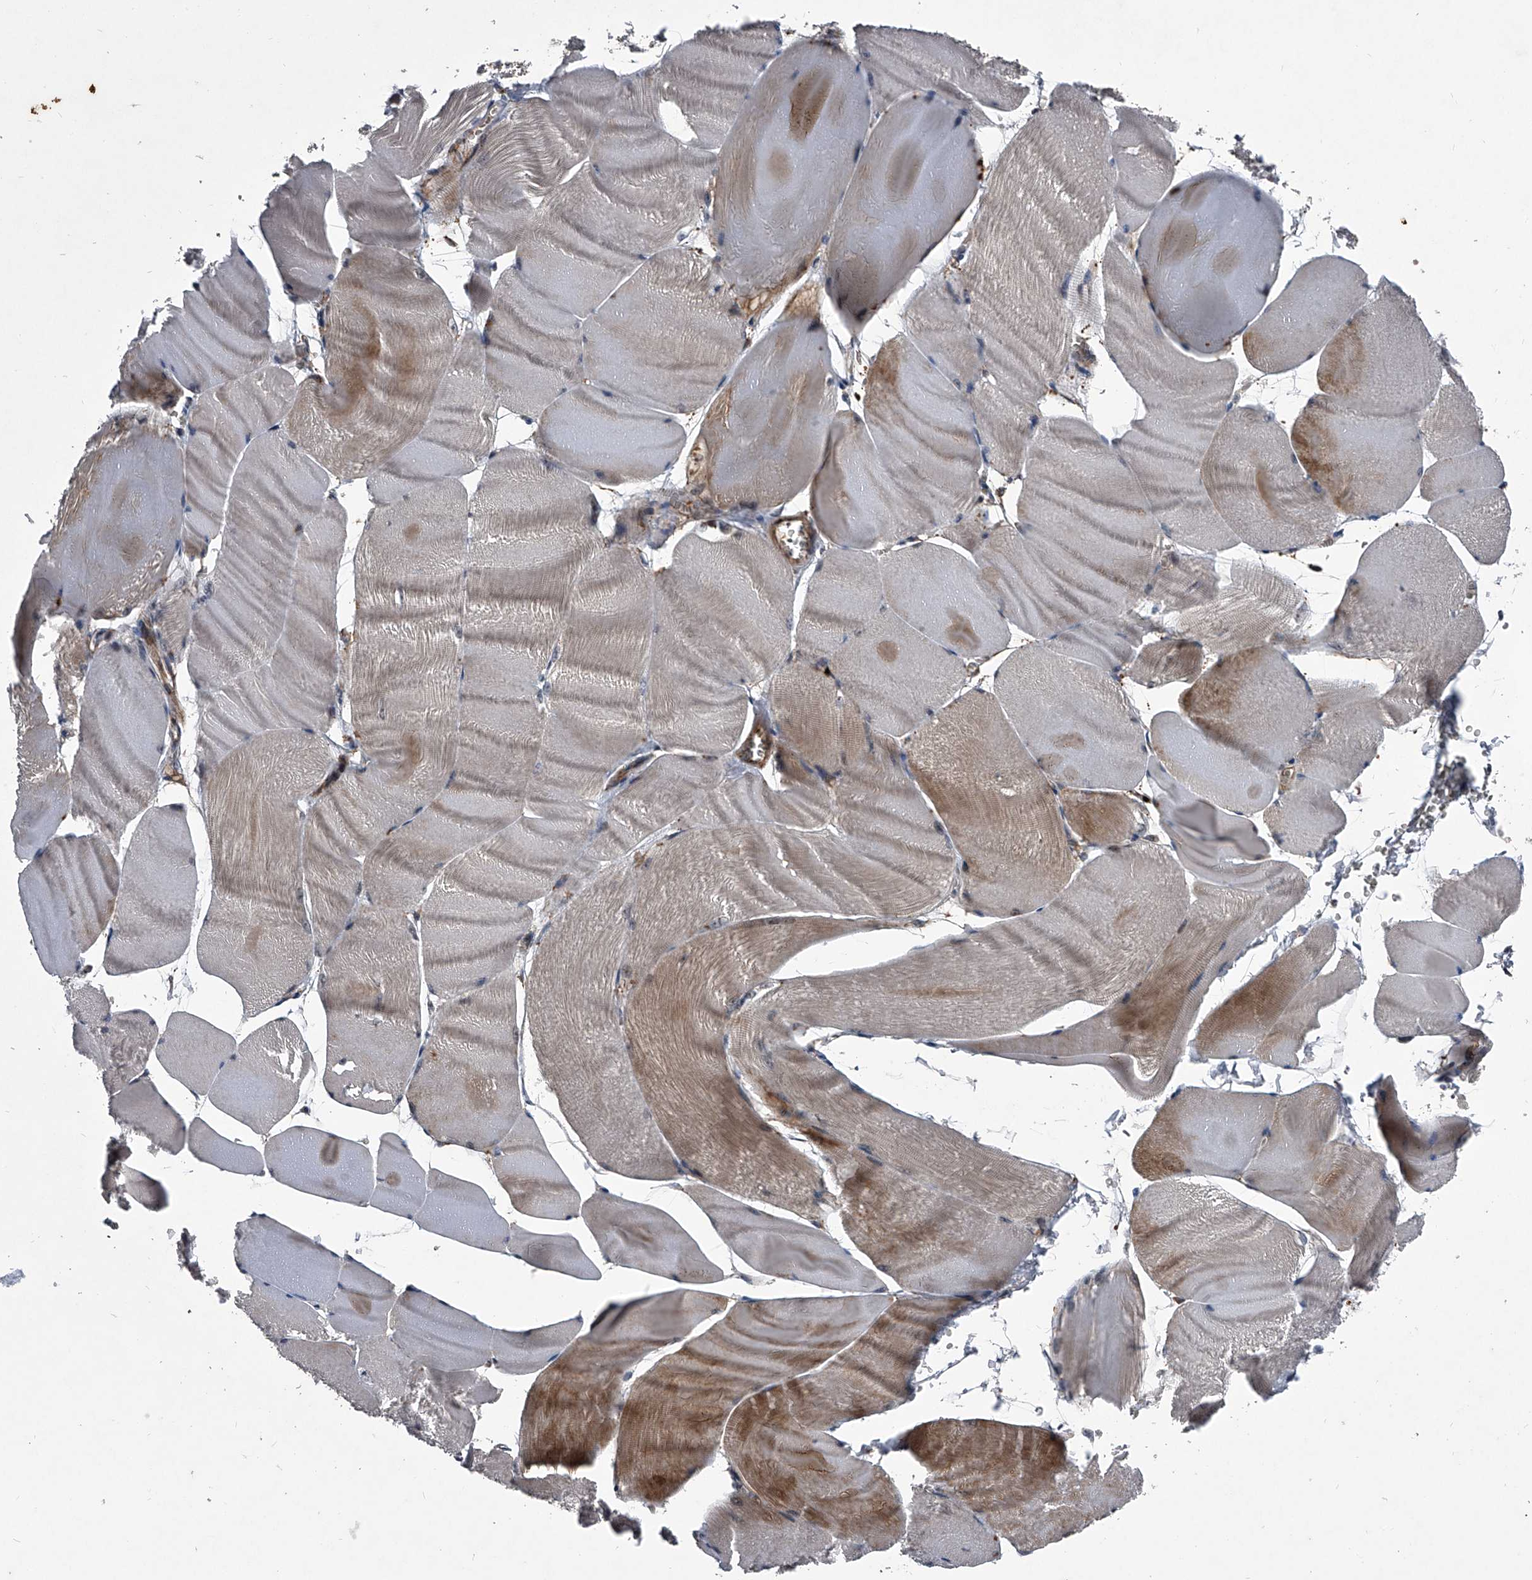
{"staining": {"intensity": "moderate", "quantity": "<25%", "location": "cytoplasmic/membranous"}, "tissue": "skeletal muscle", "cell_type": "Myocytes", "image_type": "normal", "snomed": [{"axis": "morphology", "description": "Normal tissue, NOS"}, {"axis": "morphology", "description": "Basal cell carcinoma"}, {"axis": "topography", "description": "Skeletal muscle"}], "caption": "Protein staining of benign skeletal muscle displays moderate cytoplasmic/membranous staining in about <25% of myocytes.", "gene": "MAPKAP1", "patient": {"sex": "female", "age": 64}}